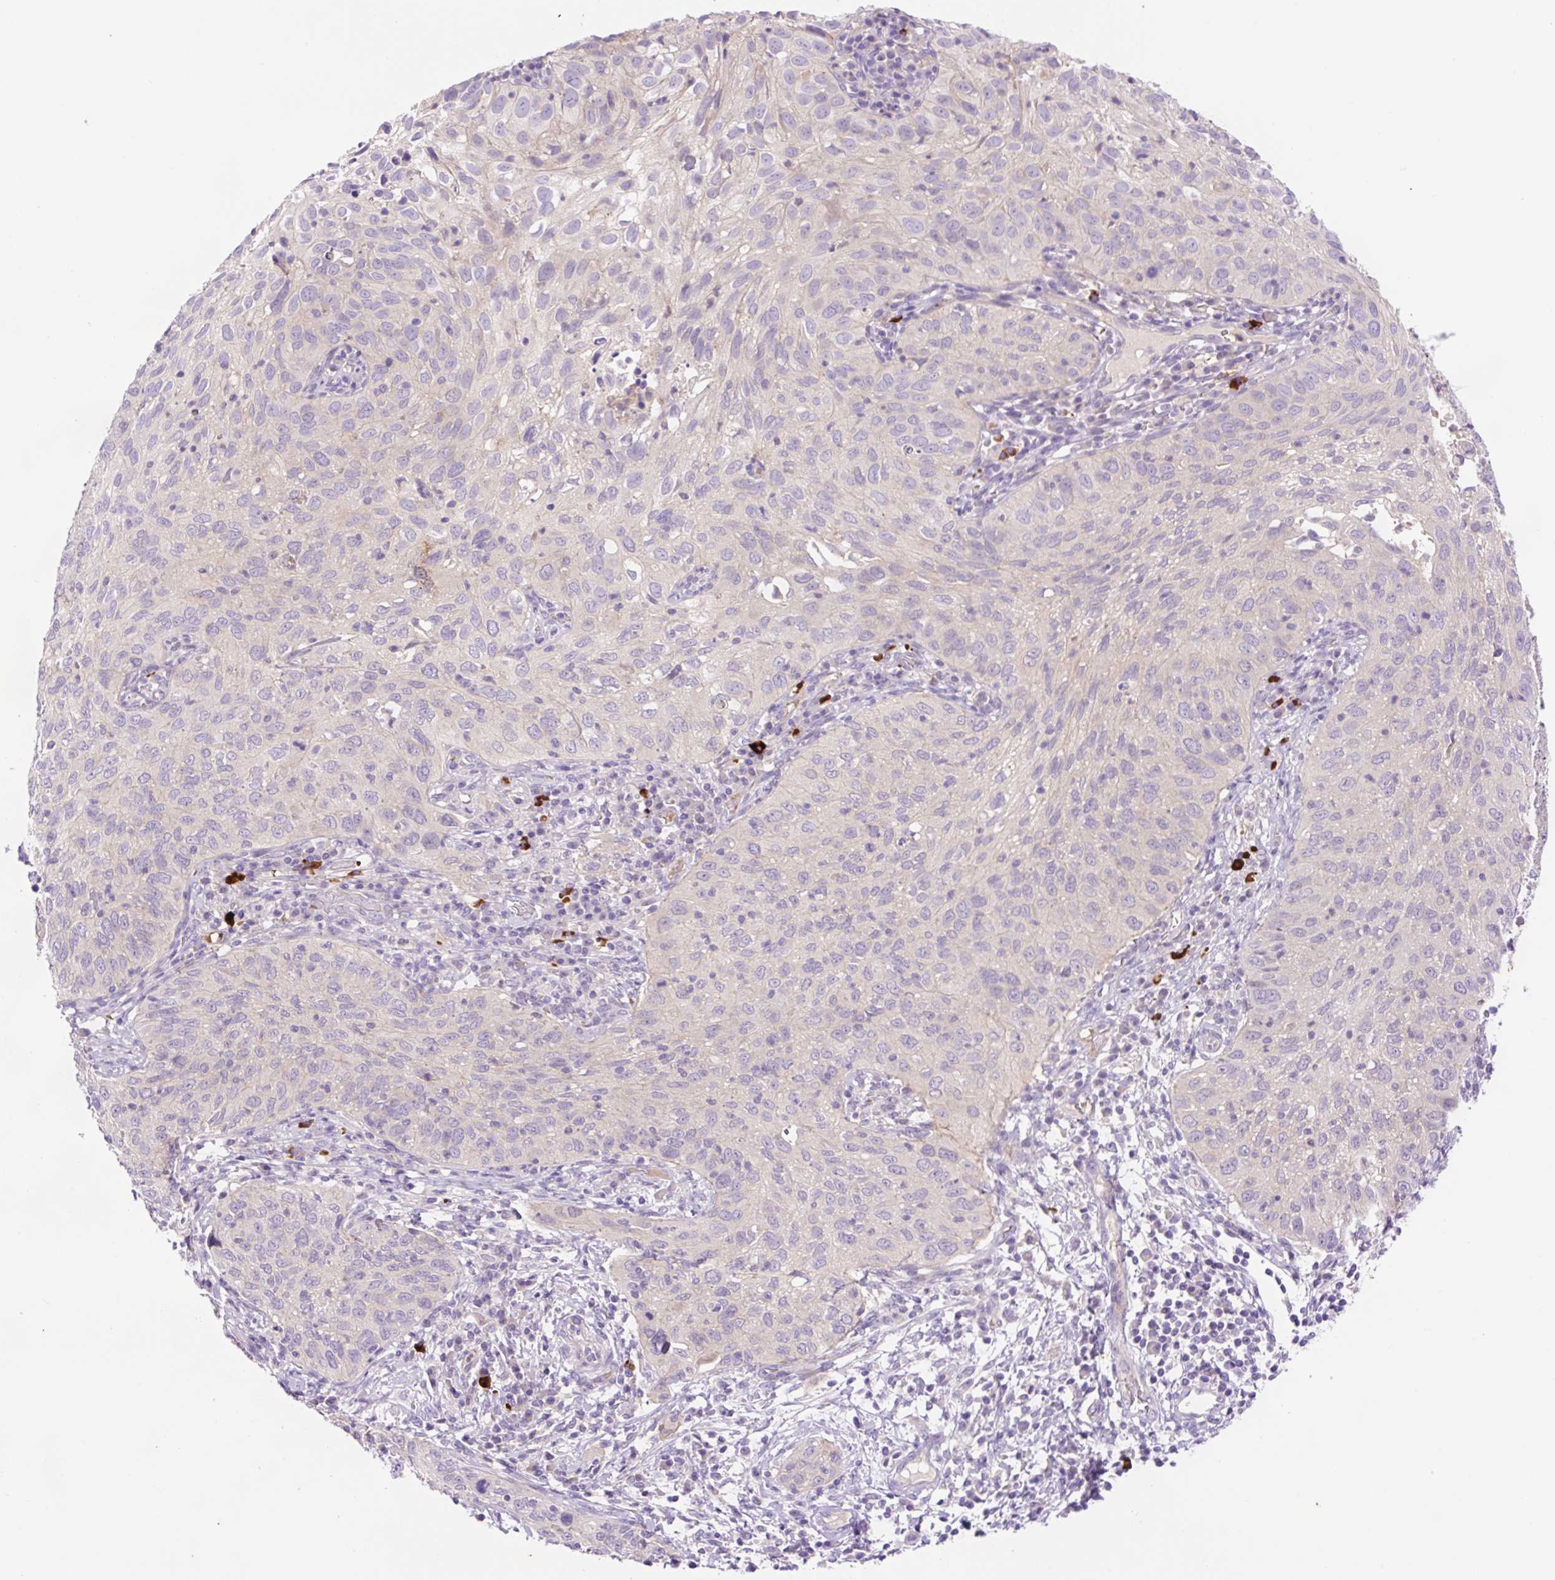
{"staining": {"intensity": "weak", "quantity": "<25%", "location": "cytoplasmic/membranous"}, "tissue": "cervical cancer", "cell_type": "Tumor cells", "image_type": "cancer", "snomed": [{"axis": "morphology", "description": "Squamous cell carcinoma, NOS"}, {"axis": "topography", "description": "Cervix"}], "caption": "Tumor cells are negative for brown protein staining in squamous cell carcinoma (cervical). (DAB immunohistochemistry, high magnification).", "gene": "LHFPL5", "patient": {"sex": "female", "age": 52}}